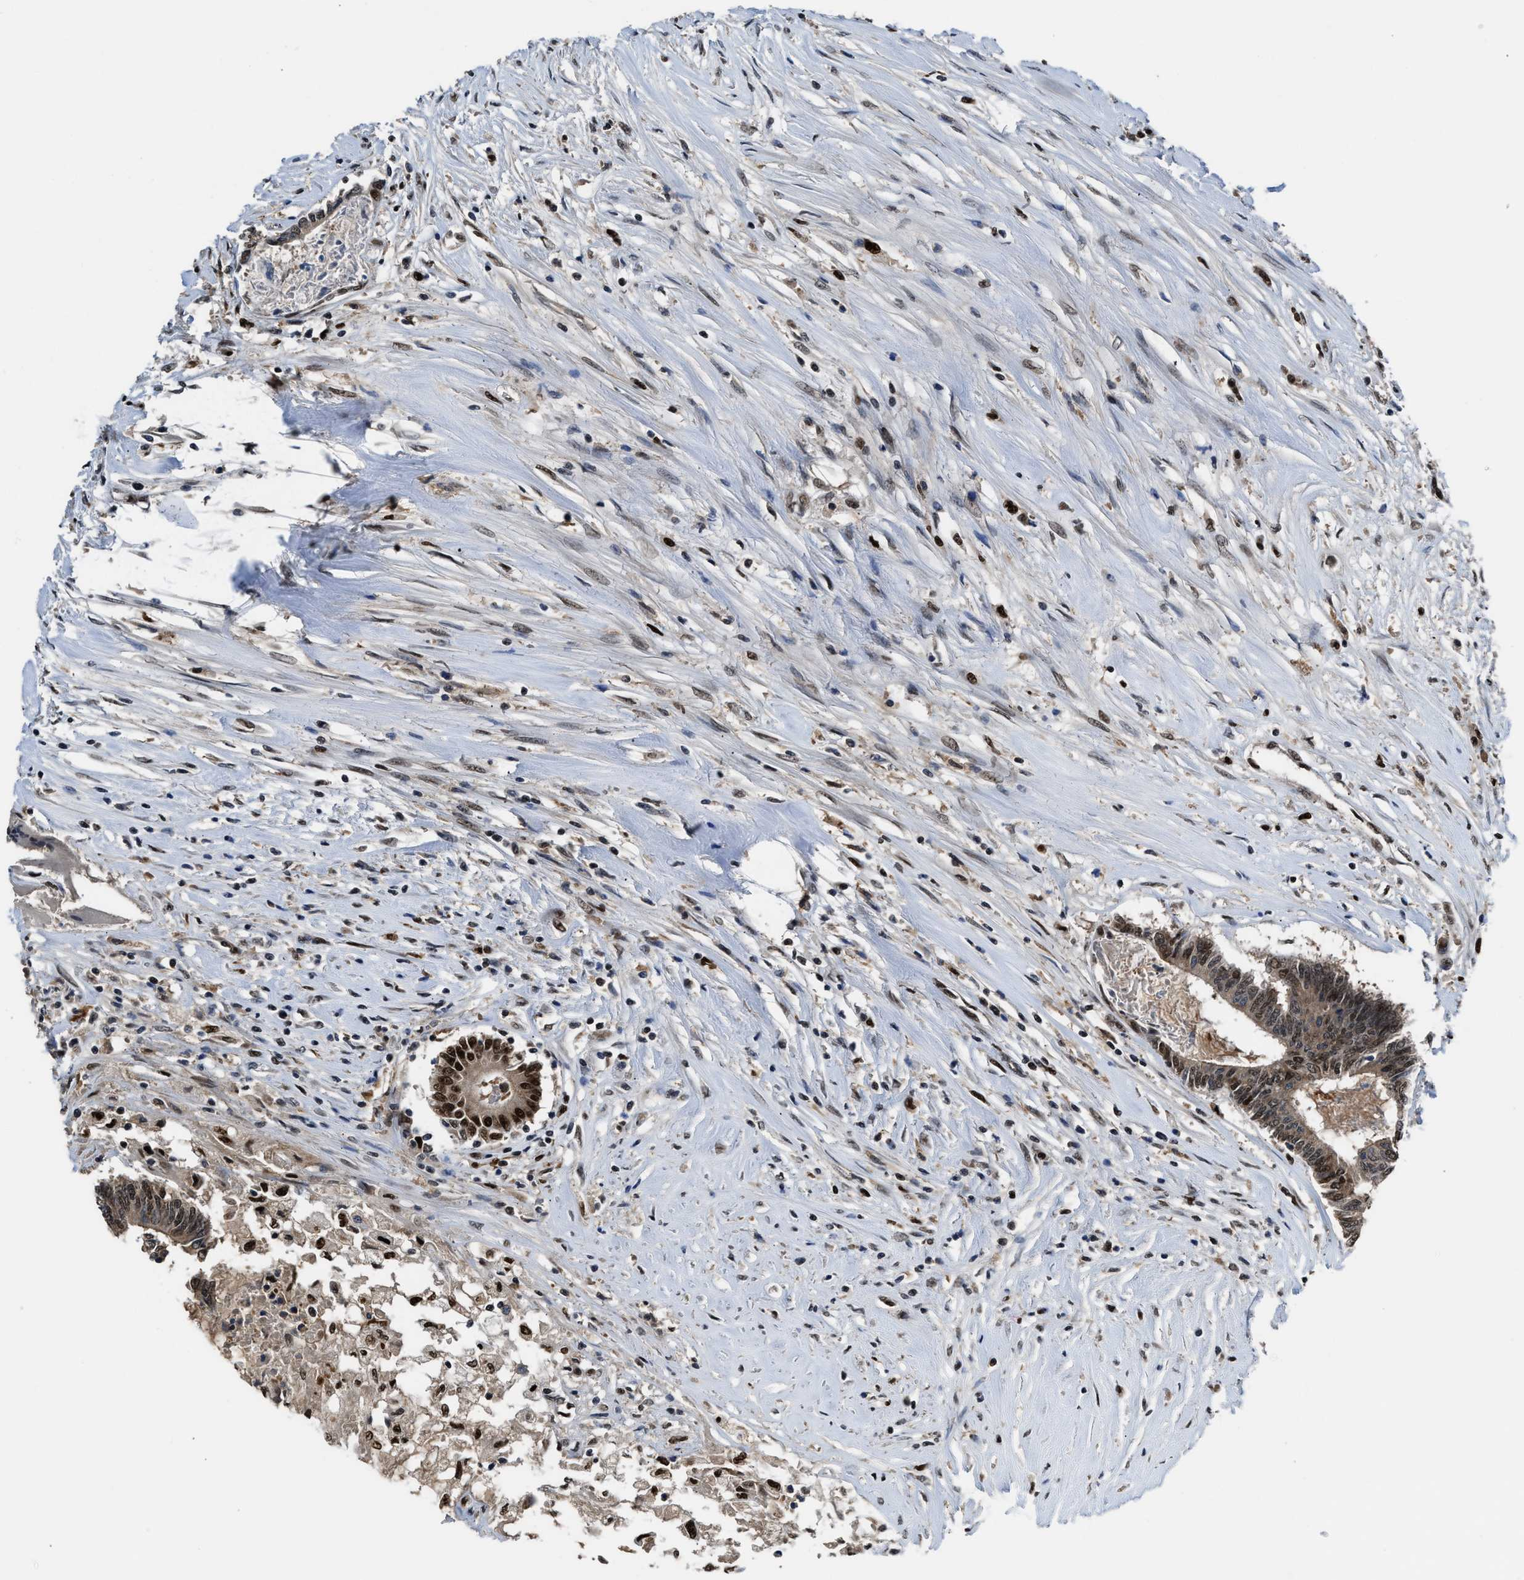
{"staining": {"intensity": "strong", "quantity": ">75%", "location": "nuclear"}, "tissue": "colorectal cancer", "cell_type": "Tumor cells", "image_type": "cancer", "snomed": [{"axis": "morphology", "description": "Adenocarcinoma, NOS"}, {"axis": "topography", "description": "Colon"}], "caption": "Tumor cells reveal strong nuclear staining in approximately >75% of cells in colorectal adenocarcinoma.", "gene": "ALX1", "patient": {"sex": "male", "age": 56}}